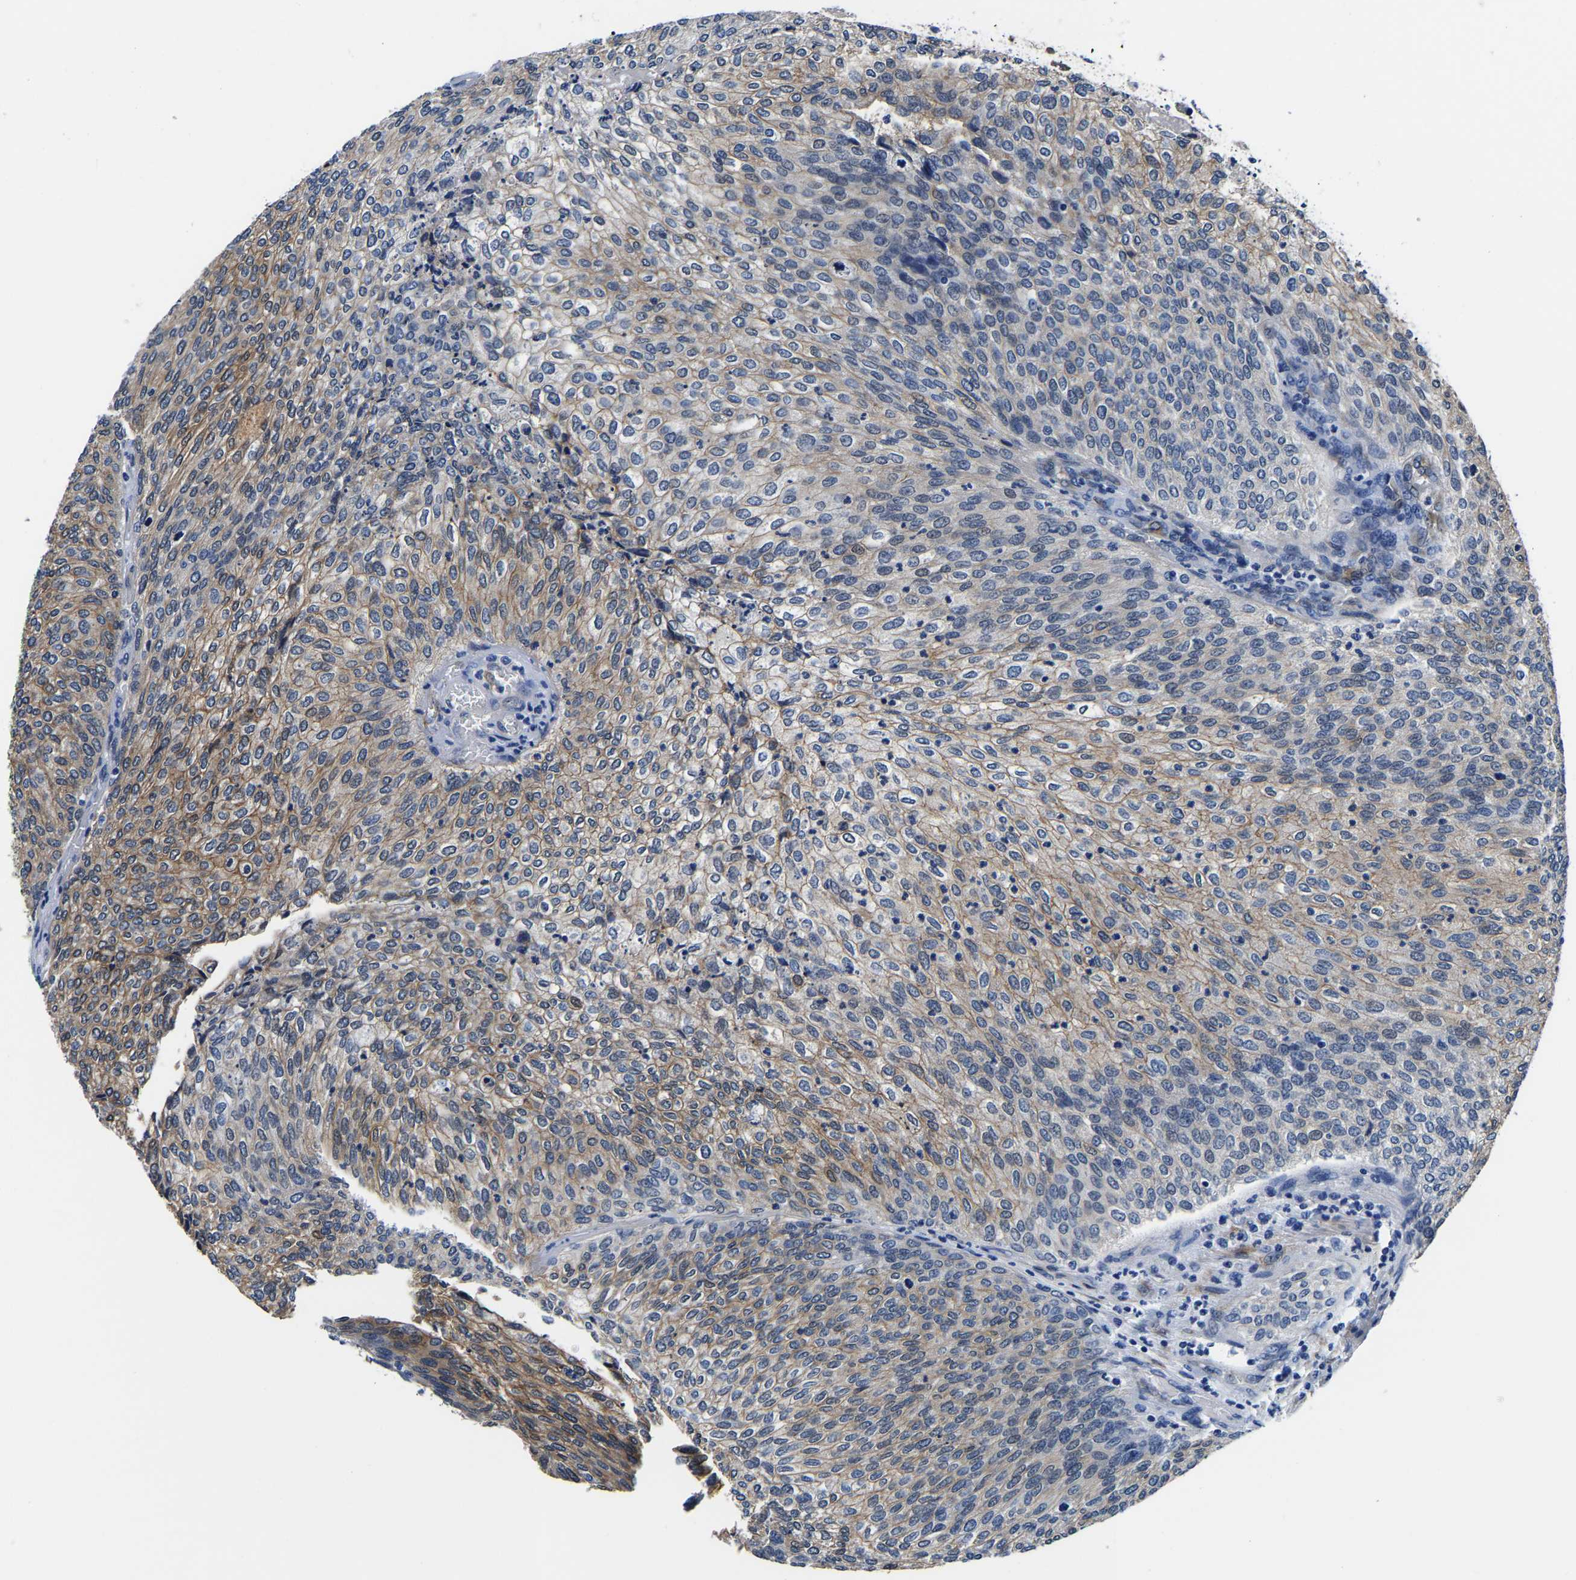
{"staining": {"intensity": "weak", "quantity": "<25%", "location": "cytoplasmic/membranous"}, "tissue": "urothelial cancer", "cell_type": "Tumor cells", "image_type": "cancer", "snomed": [{"axis": "morphology", "description": "Urothelial carcinoma, Low grade"}, {"axis": "topography", "description": "Urinary bladder"}], "caption": "Human low-grade urothelial carcinoma stained for a protein using IHC exhibits no expression in tumor cells.", "gene": "S100A13", "patient": {"sex": "female", "age": 79}}